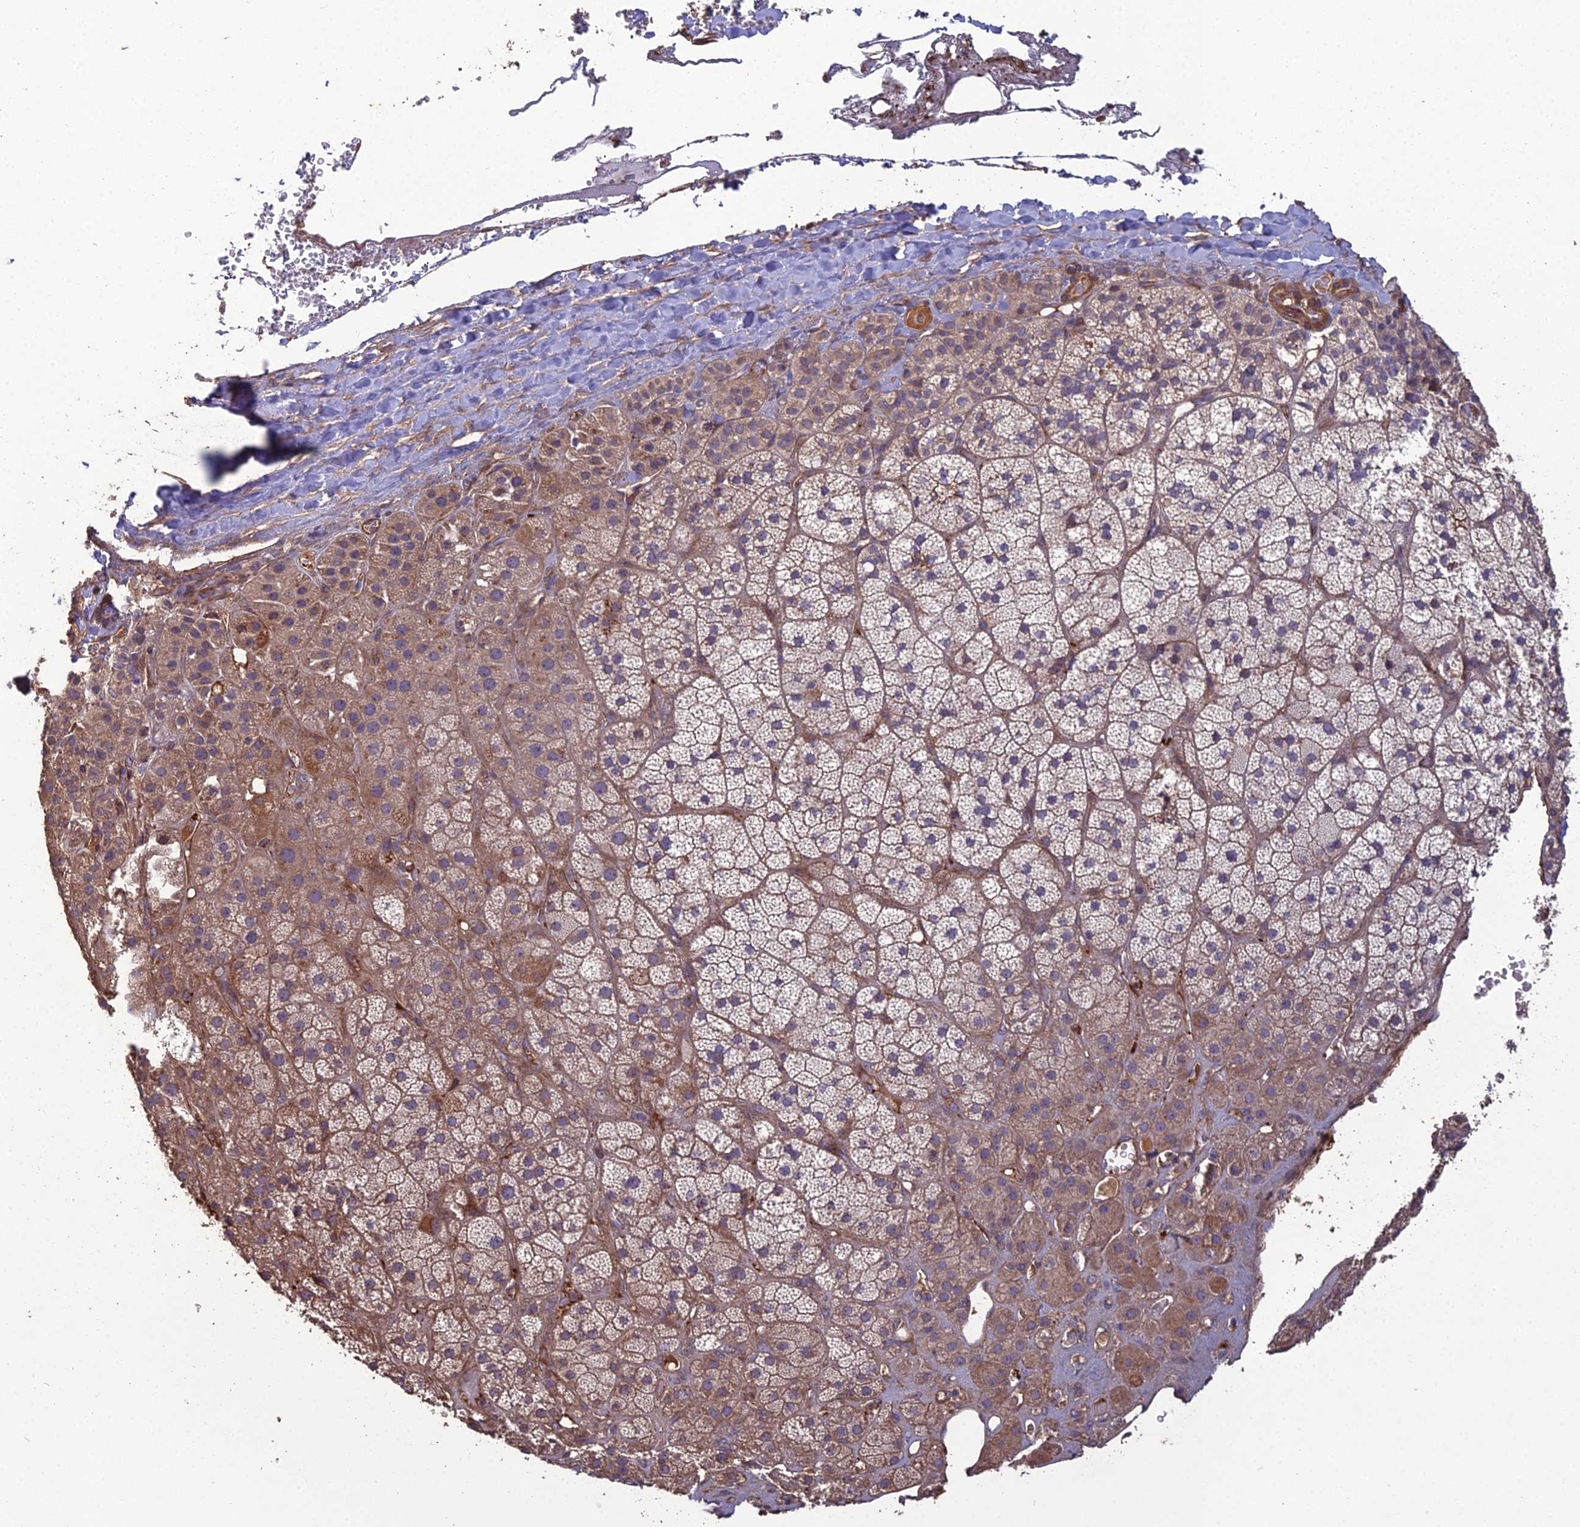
{"staining": {"intensity": "moderate", "quantity": ">75%", "location": "cytoplasmic/membranous"}, "tissue": "adrenal gland", "cell_type": "Glandular cells", "image_type": "normal", "snomed": [{"axis": "morphology", "description": "Normal tissue, NOS"}, {"axis": "topography", "description": "Adrenal gland"}], "caption": "Immunohistochemistry (DAB (3,3'-diaminobenzidine)) staining of unremarkable adrenal gland displays moderate cytoplasmic/membranous protein positivity in approximately >75% of glandular cells.", "gene": "ATP6V0A2", "patient": {"sex": "male", "age": 57}}